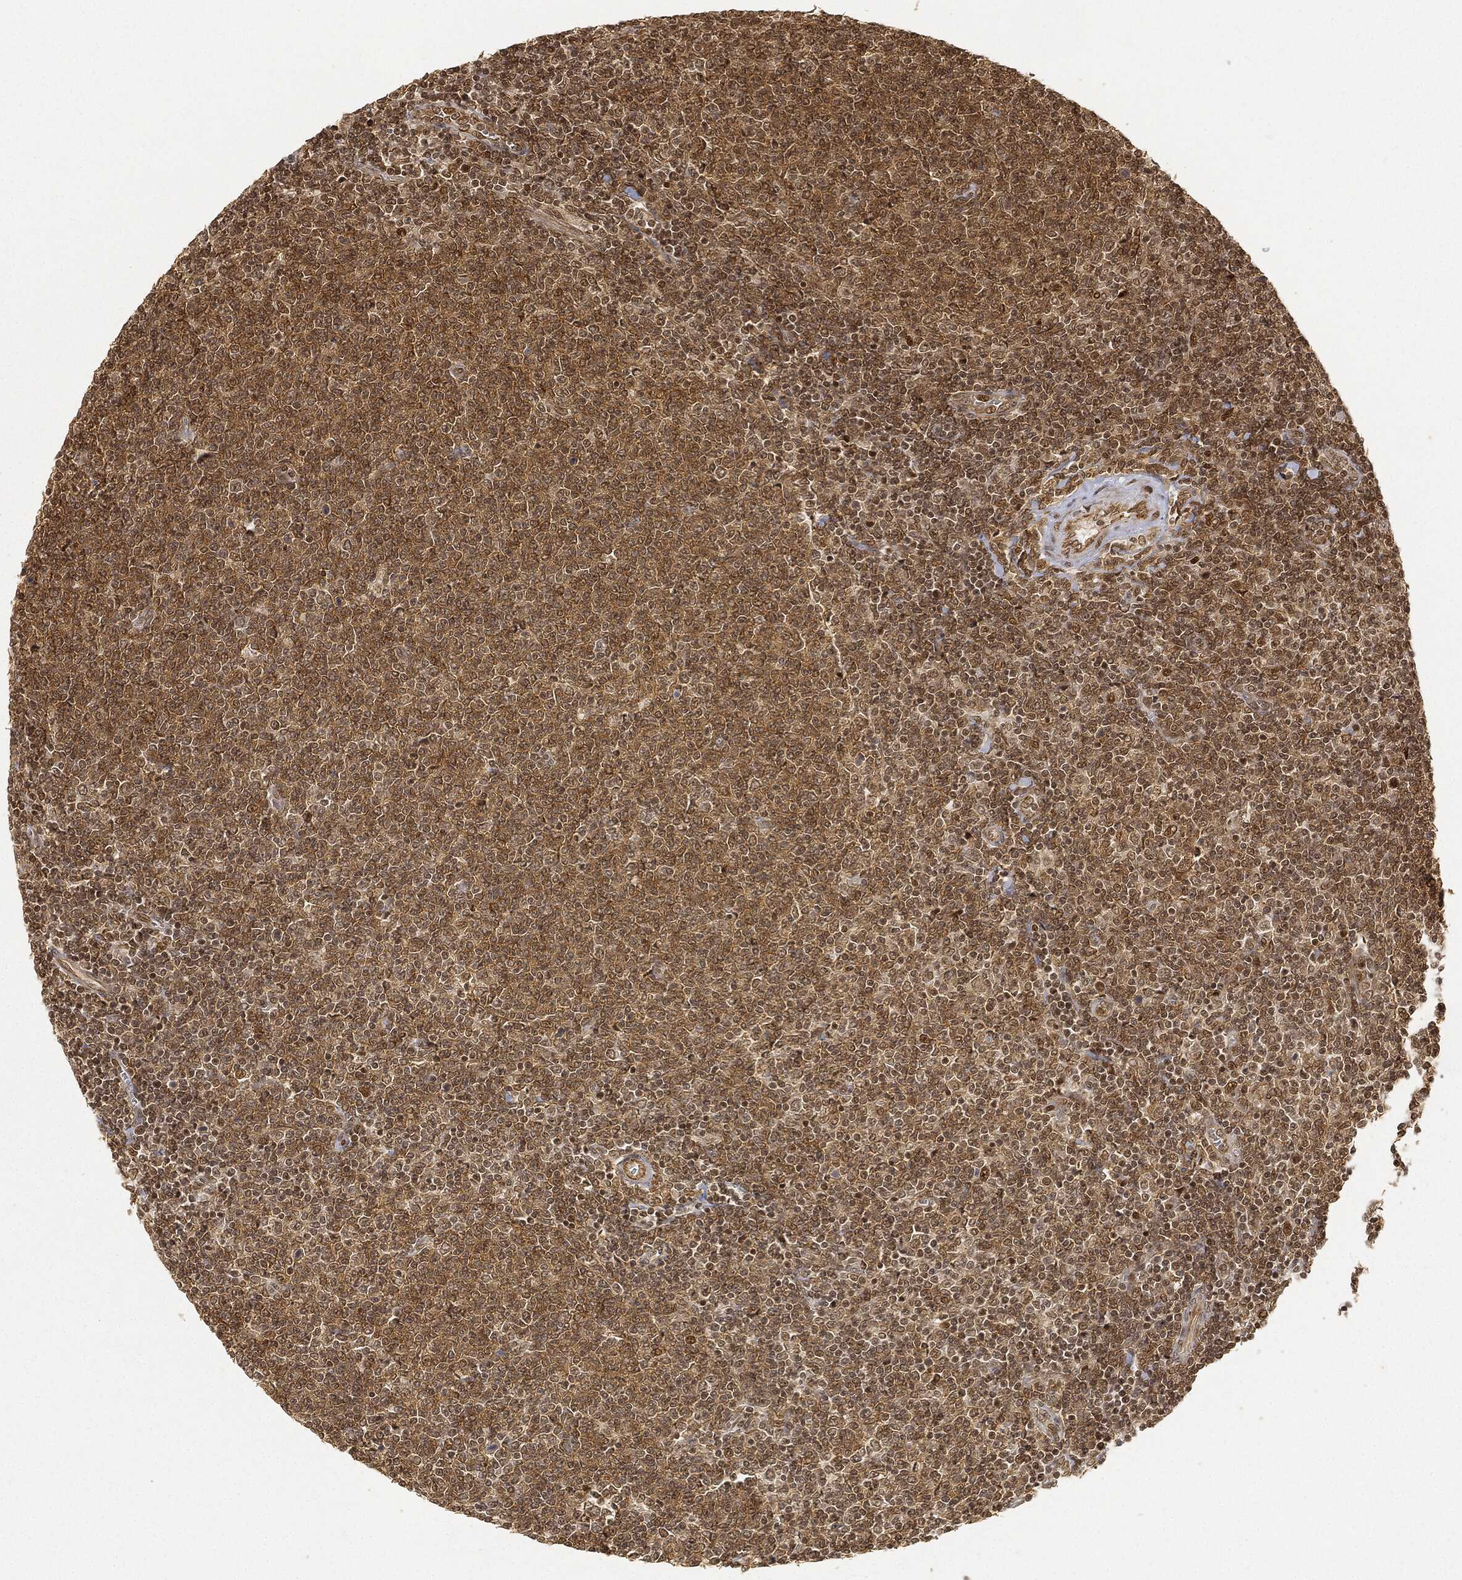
{"staining": {"intensity": "moderate", "quantity": ">75%", "location": "cytoplasmic/membranous,nuclear"}, "tissue": "lymphoma", "cell_type": "Tumor cells", "image_type": "cancer", "snomed": [{"axis": "morphology", "description": "Malignant lymphoma, non-Hodgkin's type, Low grade"}, {"axis": "topography", "description": "Lymph node"}], "caption": "Lymphoma was stained to show a protein in brown. There is medium levels of moderate cytoplasmic/membranous and nuclear staining in about >75% of tumor cells.", "gene": "CIB1", "patient": {"sex": "male", "age": 52}}